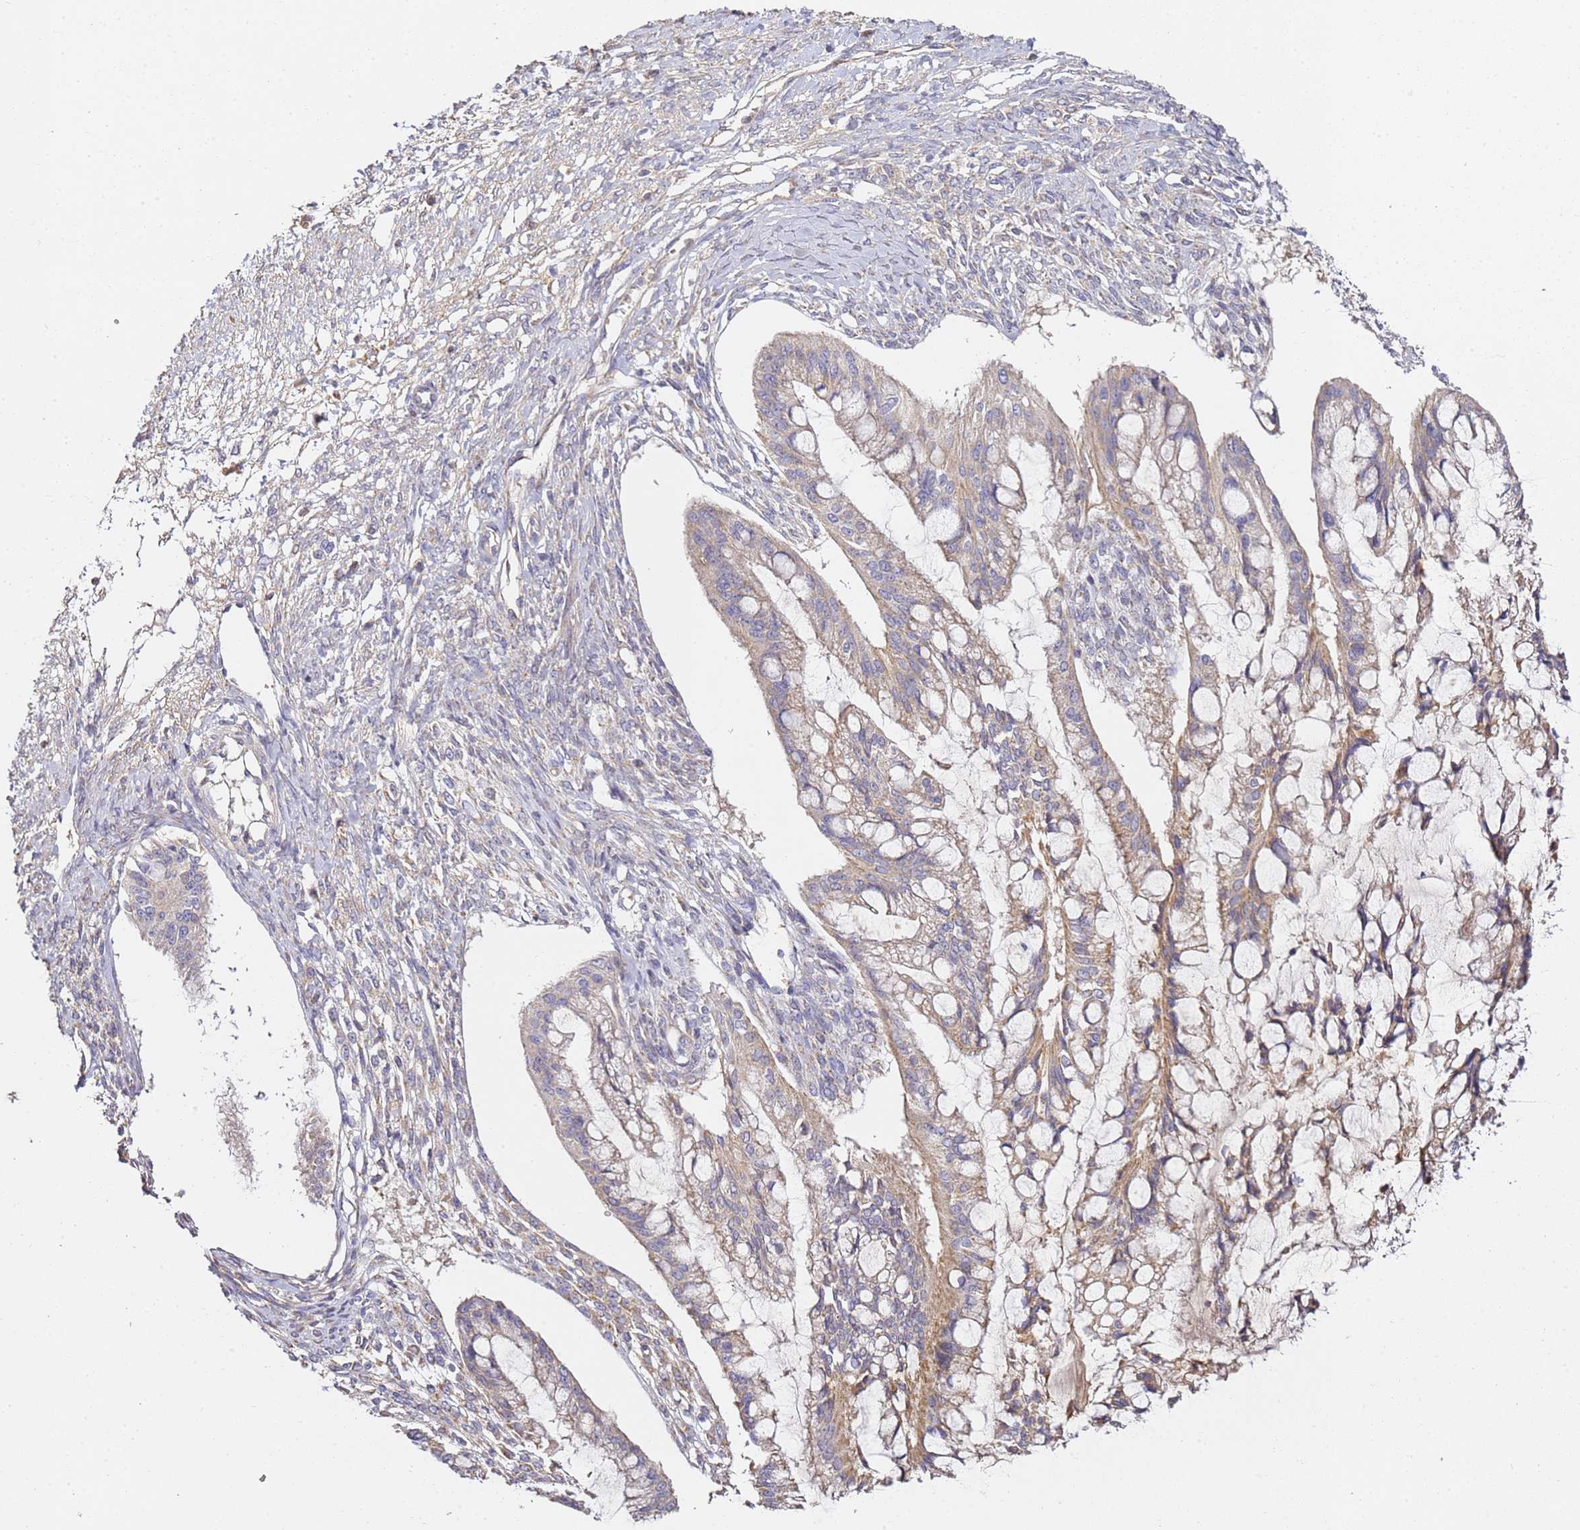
{"staining": {"intensity": "weak", "quantity": "25%-75%", "location": "cytoplasmic/membranous"}, "tissue": "ovarian cancer", "cell_type": "Tumor cells", "image_type": "cancer", "snomed": [{"axis": "morphology", "description": "Cystadenocarcinoma, mucinous, NOS"}, {"axis": "topography", "description": "Ovary"}], "caption": "Ovarian cancer (mucinous cystadenocarcinoma) was stained to show a protein in brown. There is low levels of weak cytoplasmic/membranous expression in approximately 25%-75% of tumor cells.", "gene": "OR2B11", "patient": {"sex": "female", "age": 73}}